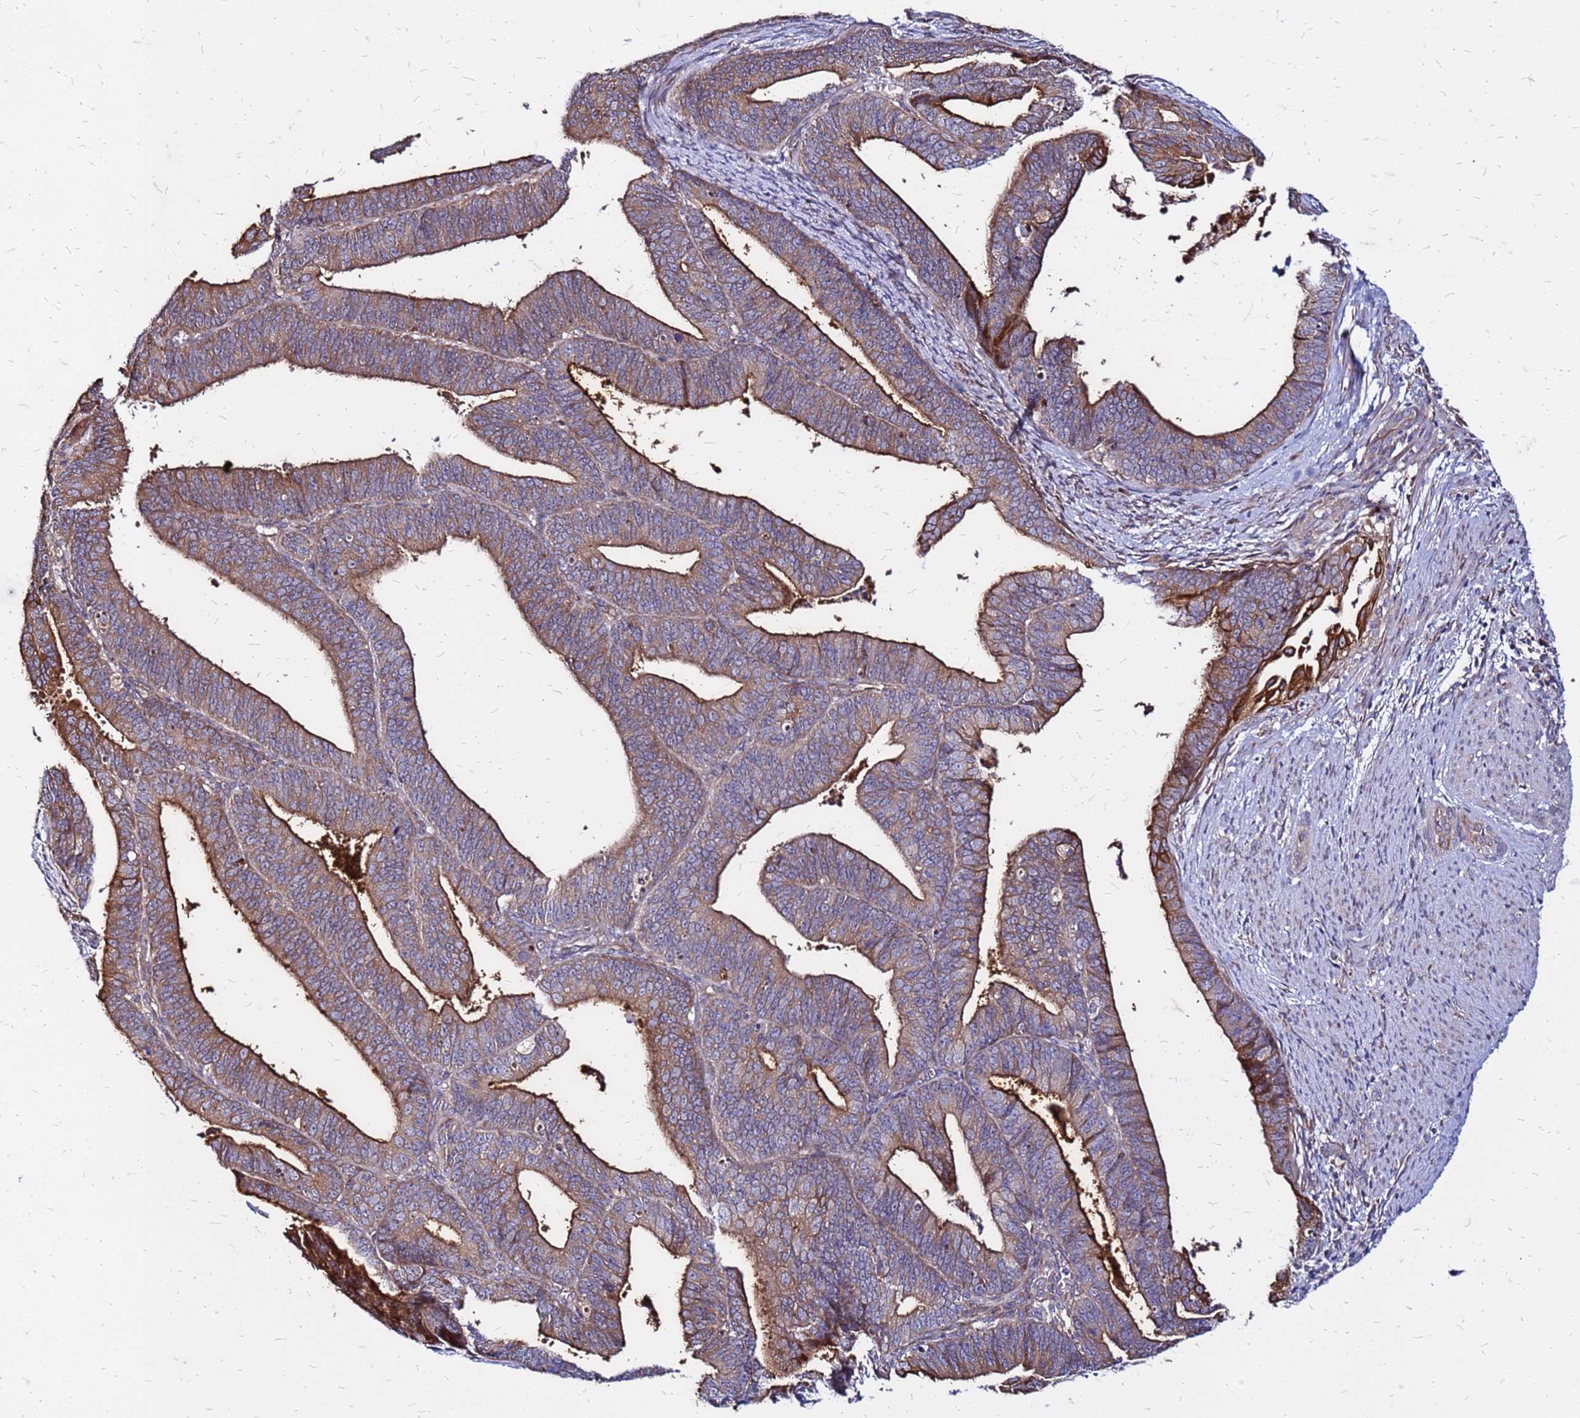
{"staining": {"intensity": "moderate", "quantity": ">75%", "location": "cytoplasmic/membranous"}, "tissue": "endometrial cancer", "cell_type": "Tumor cells", "image_type": "cancer", "snomed": [{"axis": "morphology", "description": "Adenocarcinoma, NOS"}, {"axis": "topography", "description": "Endometrium"}], "caption": "A brown stain highlights moderate cytoplasmic/membranous positivity of a protein in endometrial adenocarcinoma tumor cells.", "gene": "VMO1", "patient": {"sex": "female", "age": 73}}